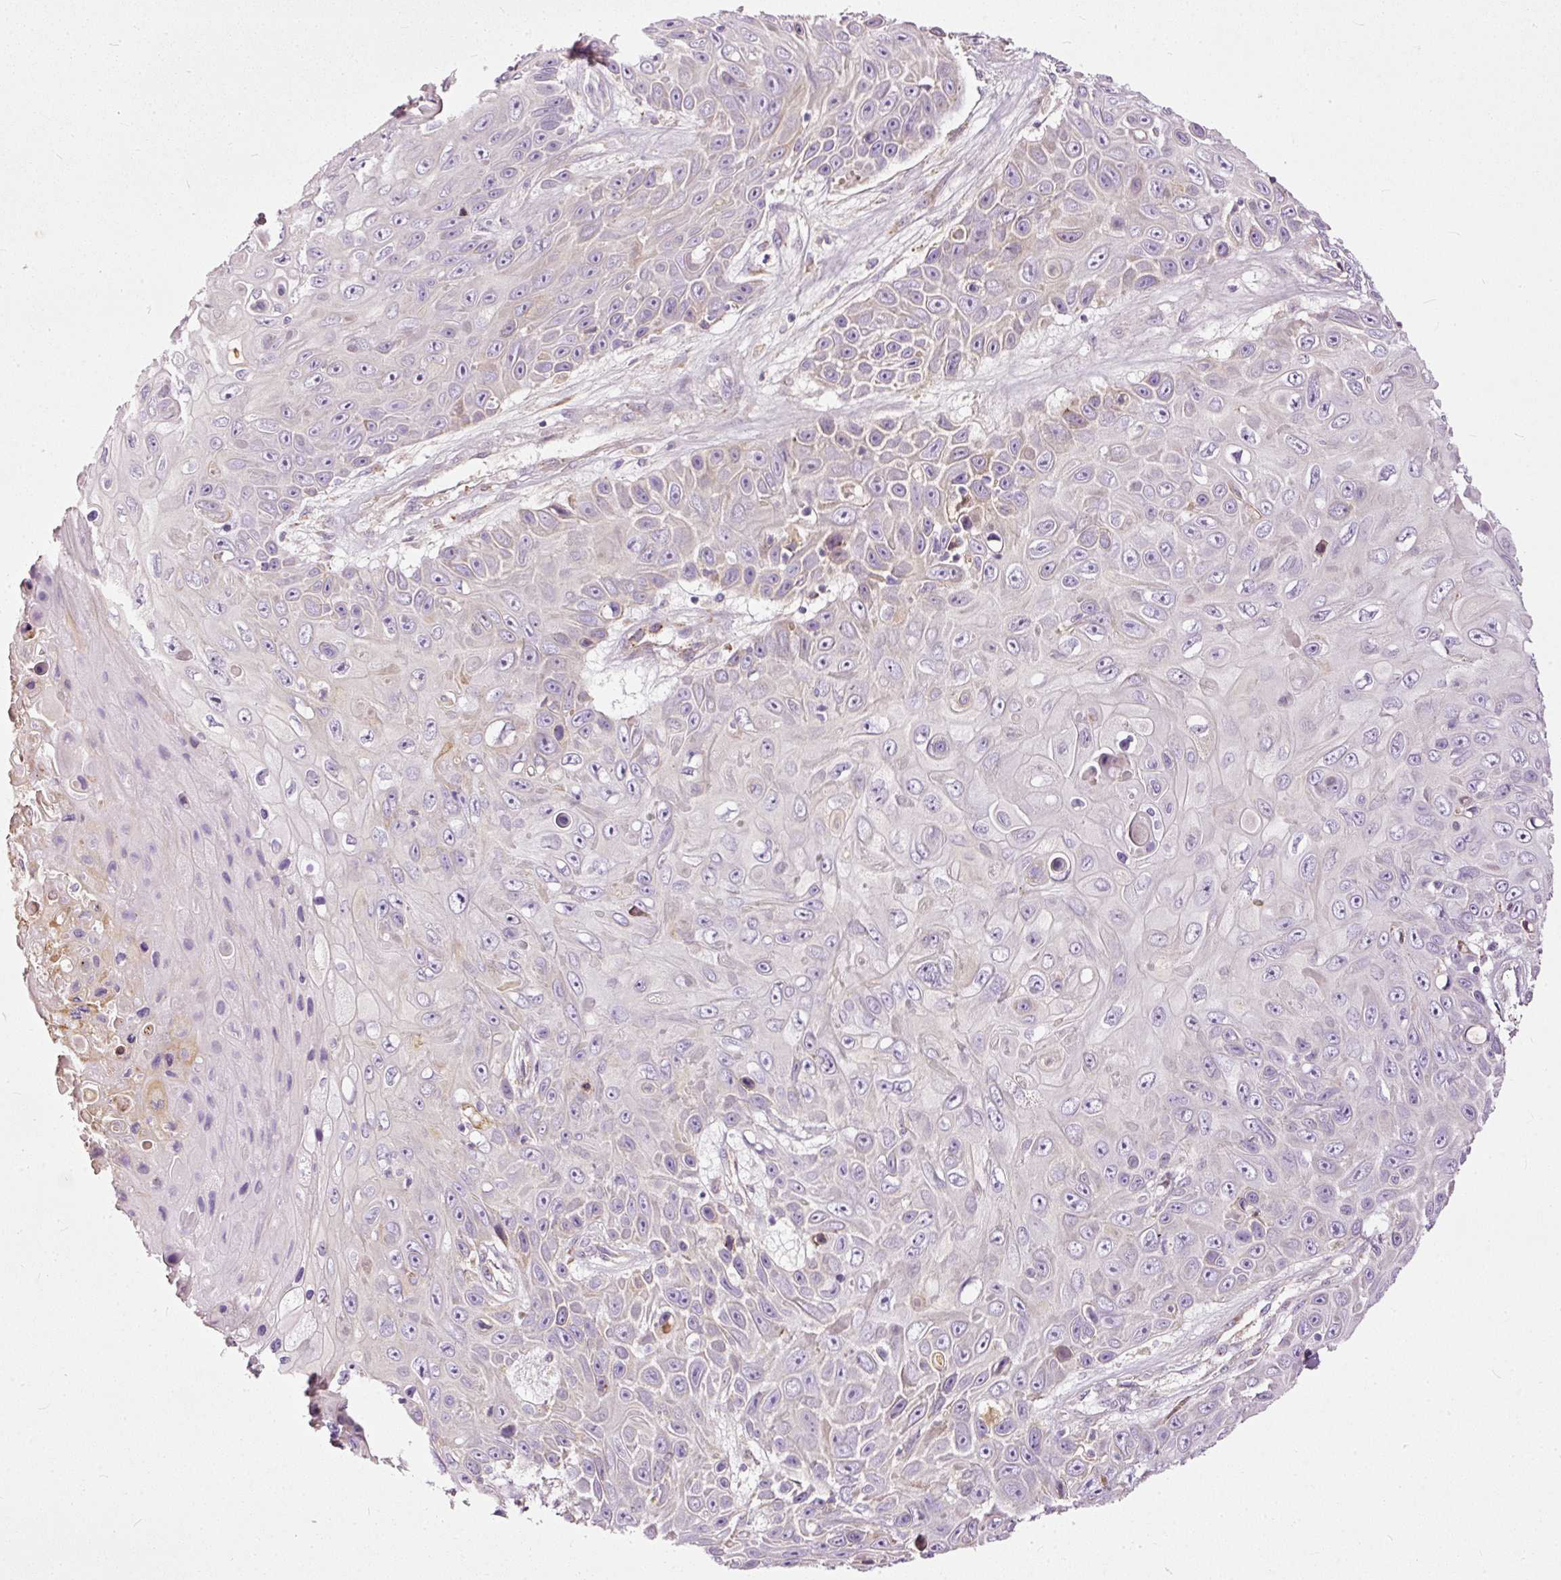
{"staining": {"intensity": "negative", "quantity": "none", "location": "none"}, "tissue": "skin cancer", "cell_type": "Tumor cells", "image_type": "cancer", "snomed": [{"axis": "morphology", "description": "Squamous cell carcinoma, NOS"}, {"axis": "topography", "description": "Skin"}], "caption": "Skin cancer was stained to show a protein in brown. There is no significant staining in tumor cells.", "gene": "PAQR9", "patient": {"sex": "male", "age": 82}}